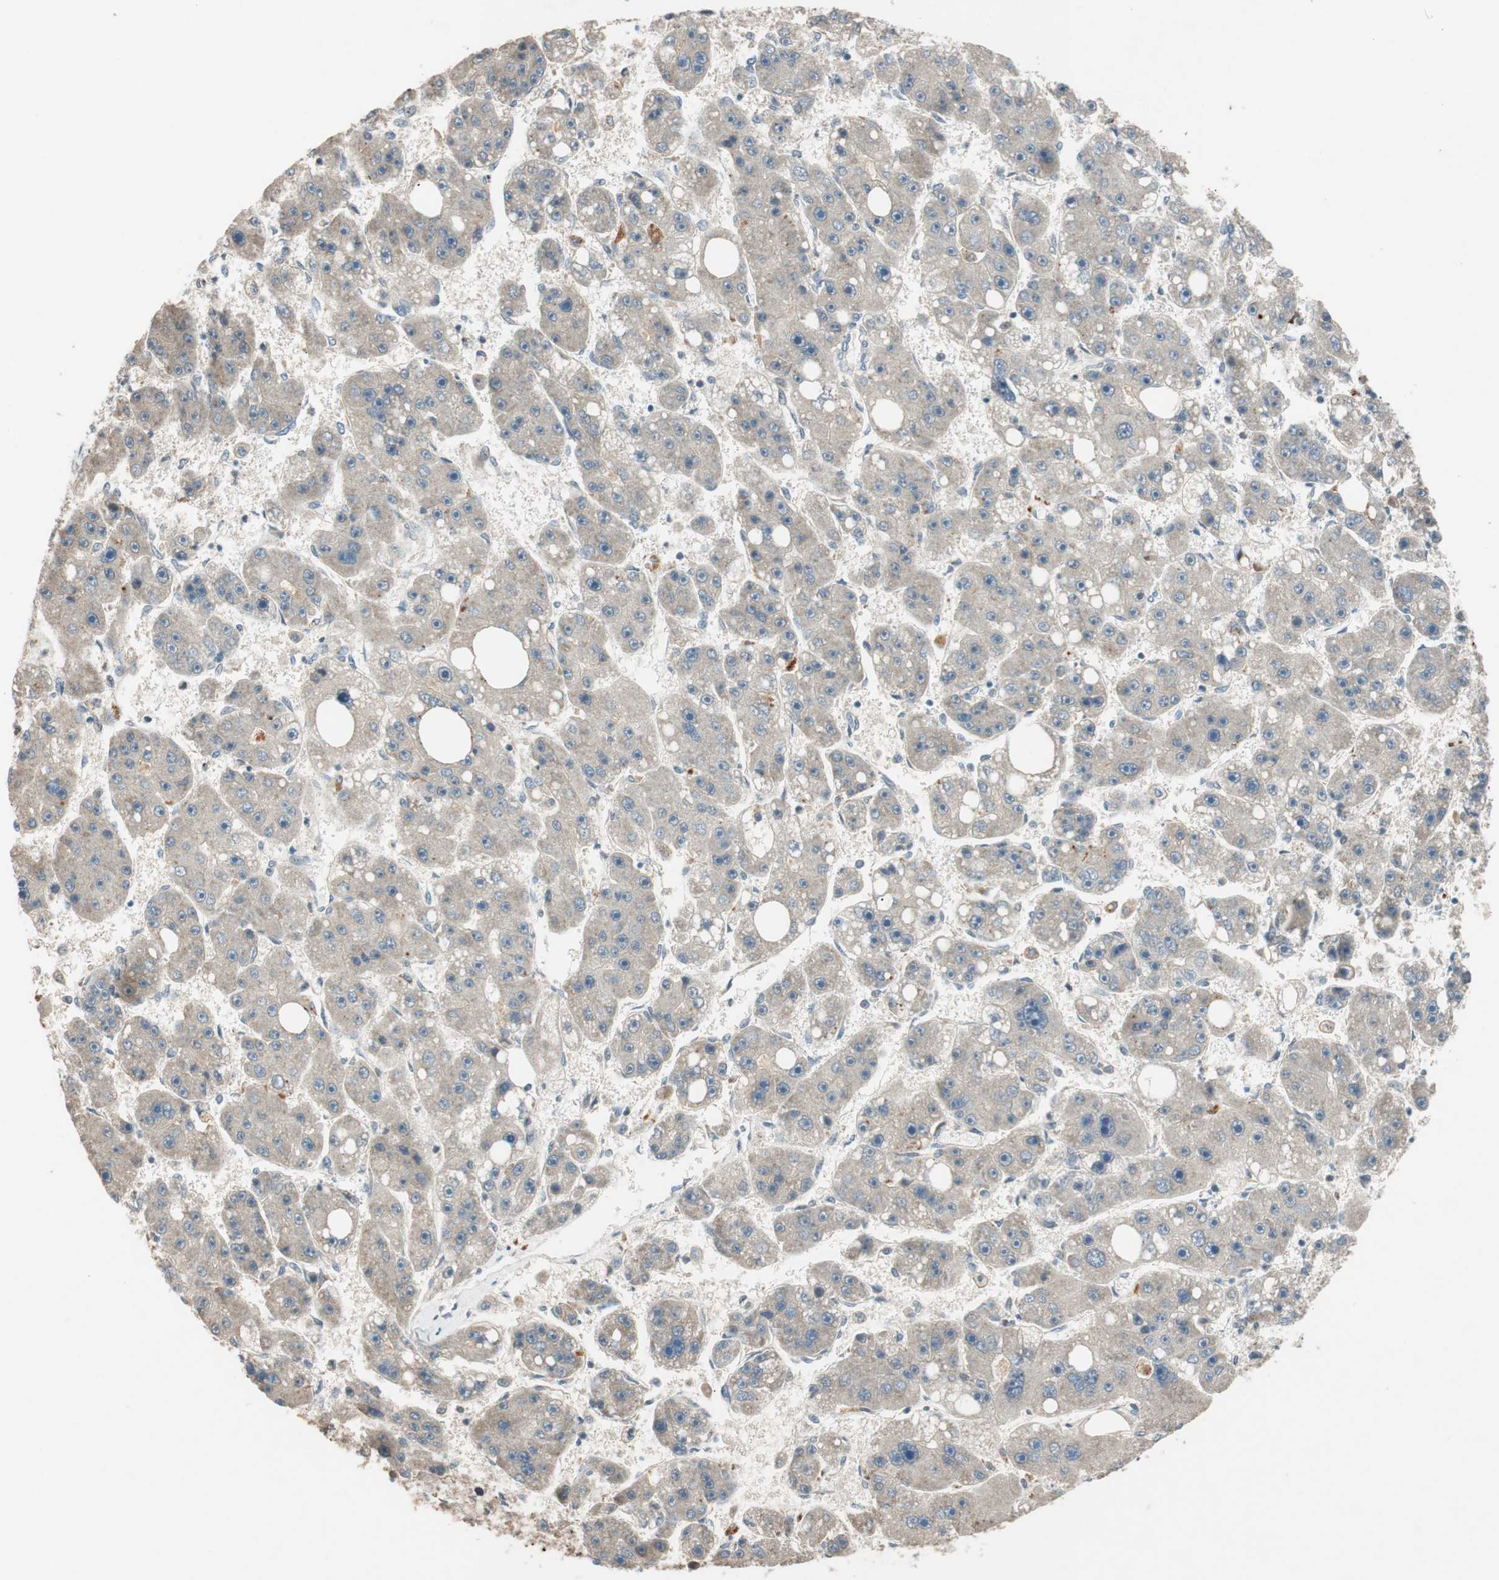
{"staining": {"intensity": "weak", "quantity": ">75%", "location": "cytoplasmic/membranous"}, "tissue": "liver cancer", "cell_type": "Tumor cells", "image_type": "cancer", "snomed": [{"axis": "morphology", "description": "Carcinoma, Hepatocellular, NOS"}, {"axis": "topography", "description": "Liver"}], "caption": "IHC of human hepatocellular carcinoma (liver) displays low levels of weak cytoplasmic/membranous positivity in approximately >75% of tumor cells.", "gene": "GLB1", "patient": {"sex": "female", "age": 61}}